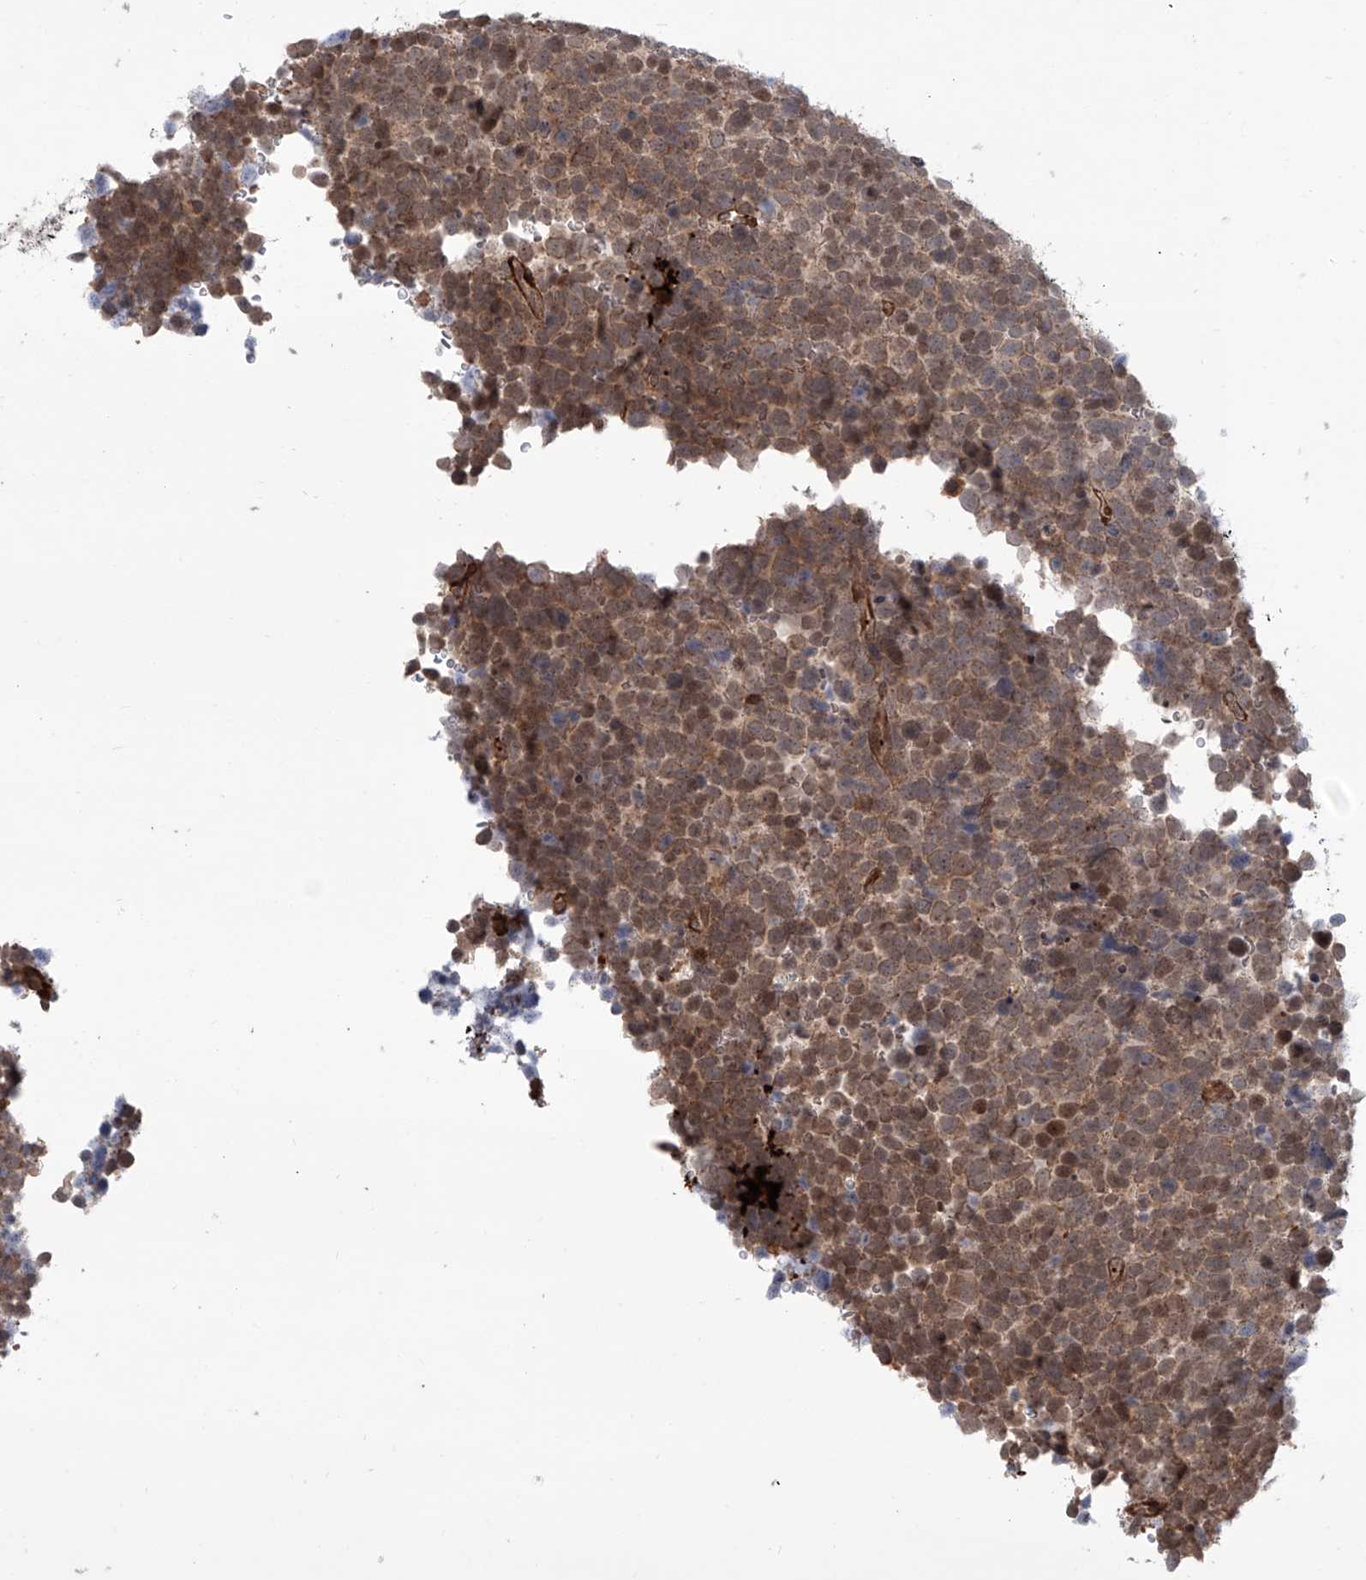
{"staining": {"intensity": "moderate", "quantity": ">75%", "location": "cytoplasmic/membranous,nuclear"}, "tissue": "urothelial cancer", "cell_type": "Tumor cells", "image_type": "cancer", "snomed": [{"axis": "morphology", "description": "Urothelial carcinoma, High grade"}, {"axis": "topography", "description": "Urinary bladder"}], "caption": "A photomicrograph of urothelial cancer stained for a protein reveals moderate cytoplasmic/membranous and nuclear brown staining in tumor cells. (Stains: DAB in brown, nuclei in blue, Microscopy: brightfield microscopy at high magnification).", "gene": "APAF1", "patient": {"sex": "female", "age": 82}}